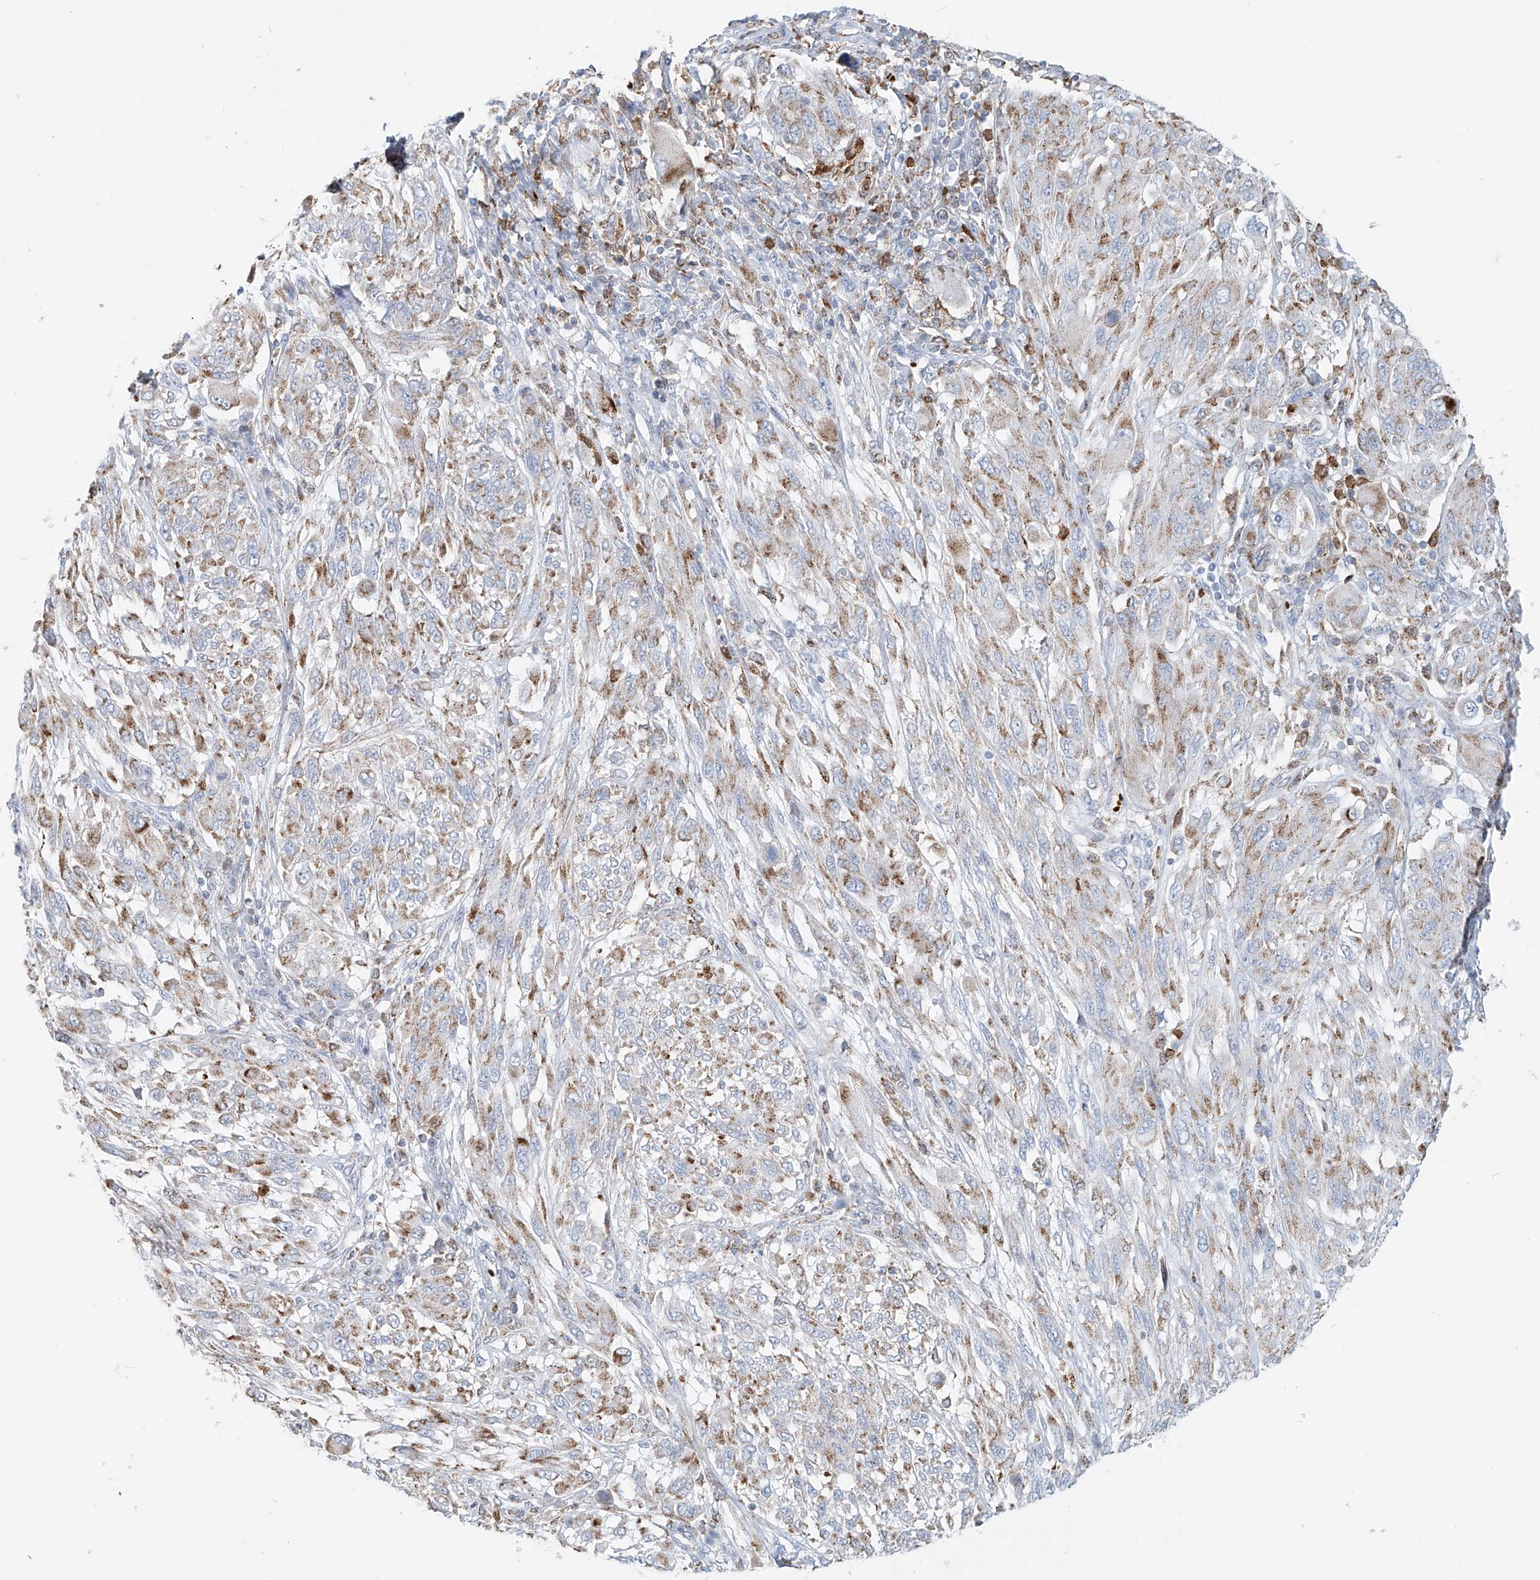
{"staining": {"intensity": "moderate", "quantity": ">75%", "location": "cytoplasmic/membranous"}, "tissue": "melanoma", "cell_type": "Tumor cells", "image_type": "cancer", "snomed": [{"axis": "morphology", "description": "Malignant melanoma, NOS"}, {"axis": "topography", "description": "Skin"}], "caption": "Immunohistochemistry (IHC) (DAB) staining of human melanoma reveals moderate cytoplasmic/membranous protein staining in approximately >75% of tumor cells.", "gene": "PTPRA", "patient": {"sex": "female", "age": 91}}